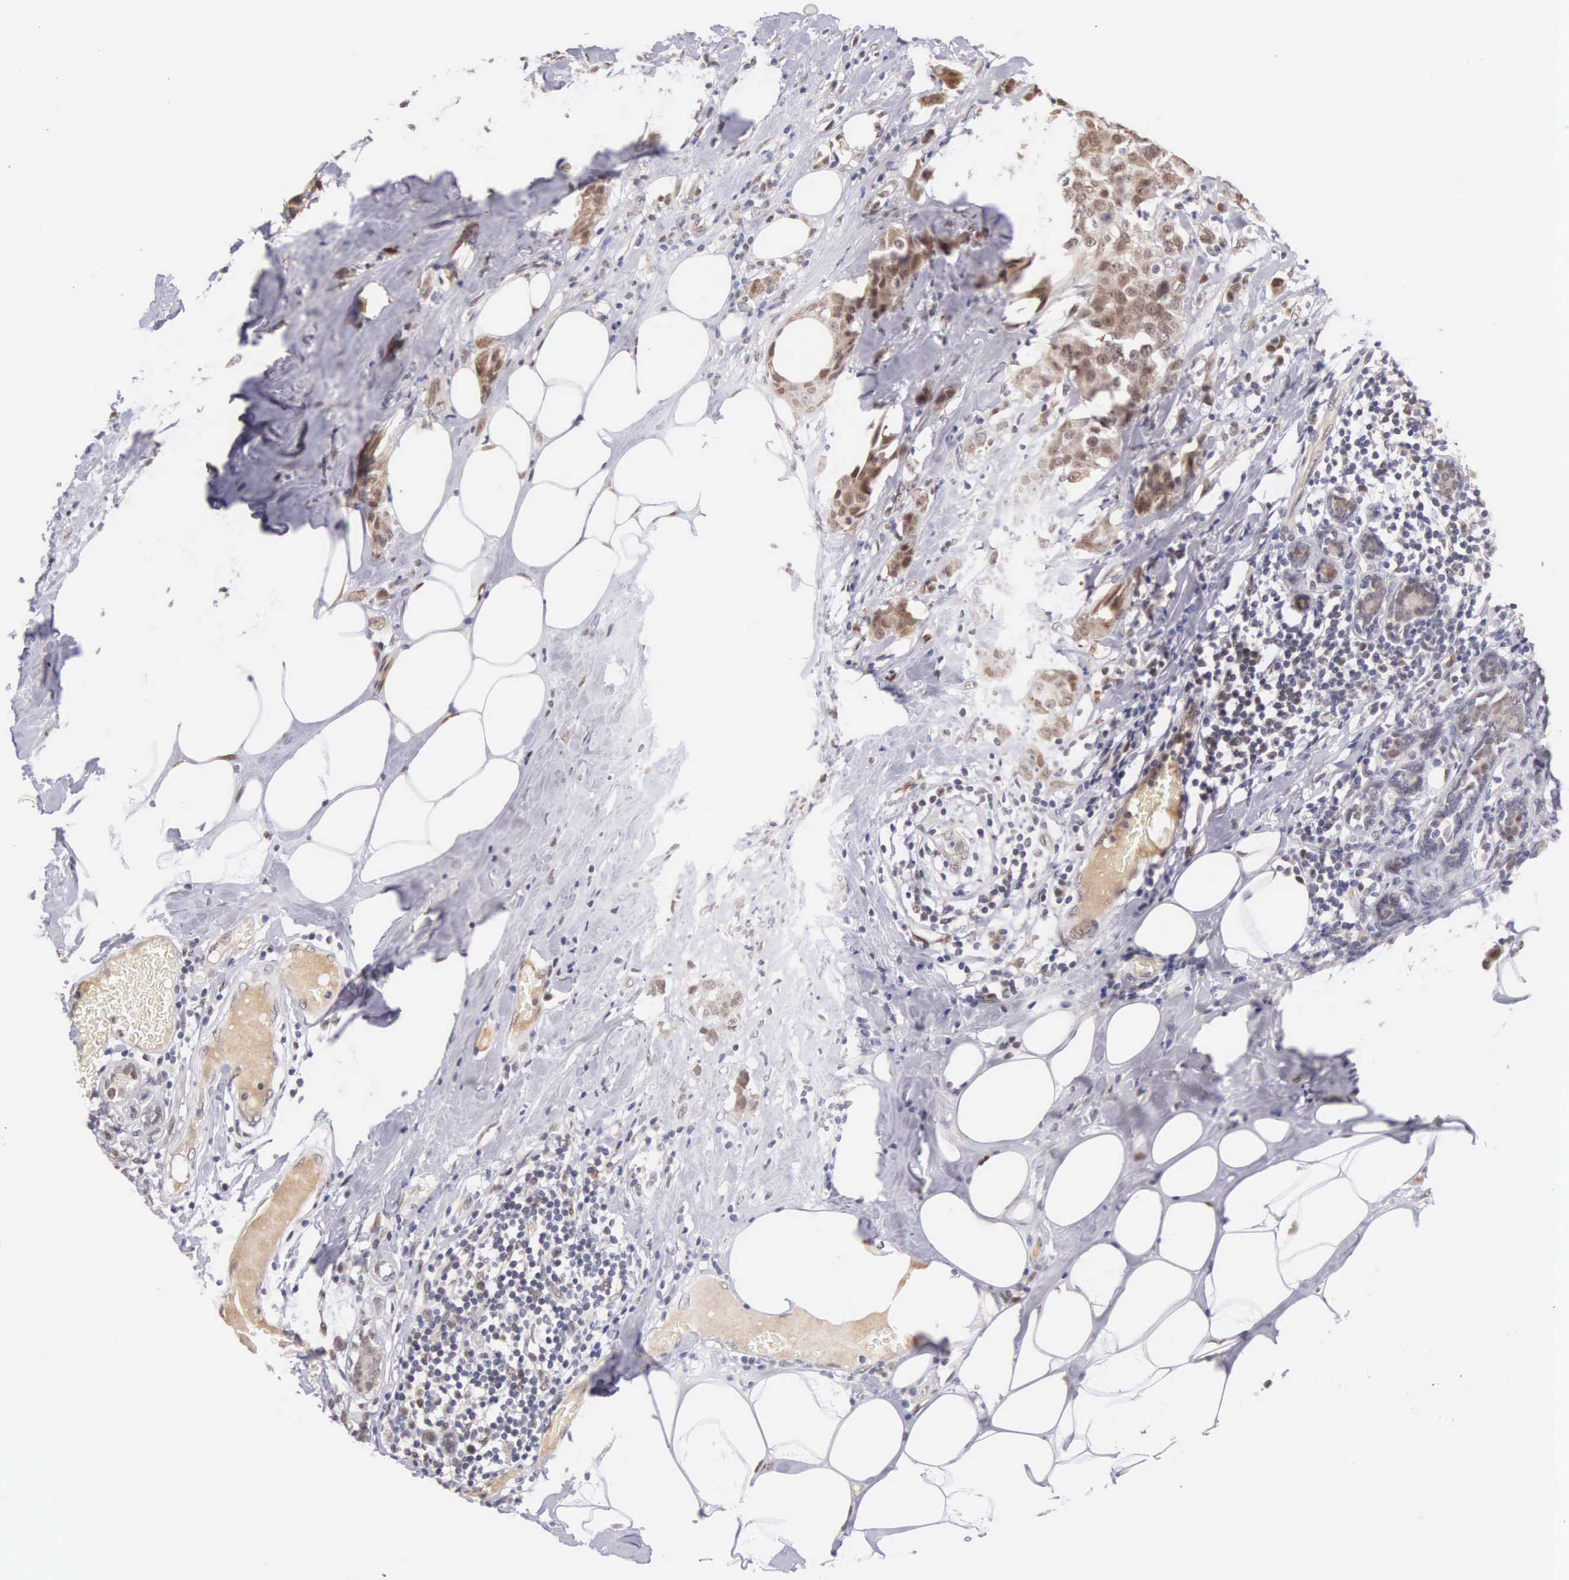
{"staining": {"intensity": "weak", "quantity": "<25%", "location": "cytoplasmic/membranous,nuclear"}, "tissue": "breast cancer", "cell_type": "Tumor cells", "image_type": "cancer", "snomed": [{"axis": "morphology", "description": "Duct carcinoma"}, {"axis": "topography", "description": "Breast"}], "caption": "An immunohistochemistry image of breast cancer (infiltrating ductal carcinoma) is shown. There is no staining in tumor cells of breast cancer (infiltrating ductal carcinoma).", "gene": "HMGXB4", "patient": {"sex": "female", "age": 45}}